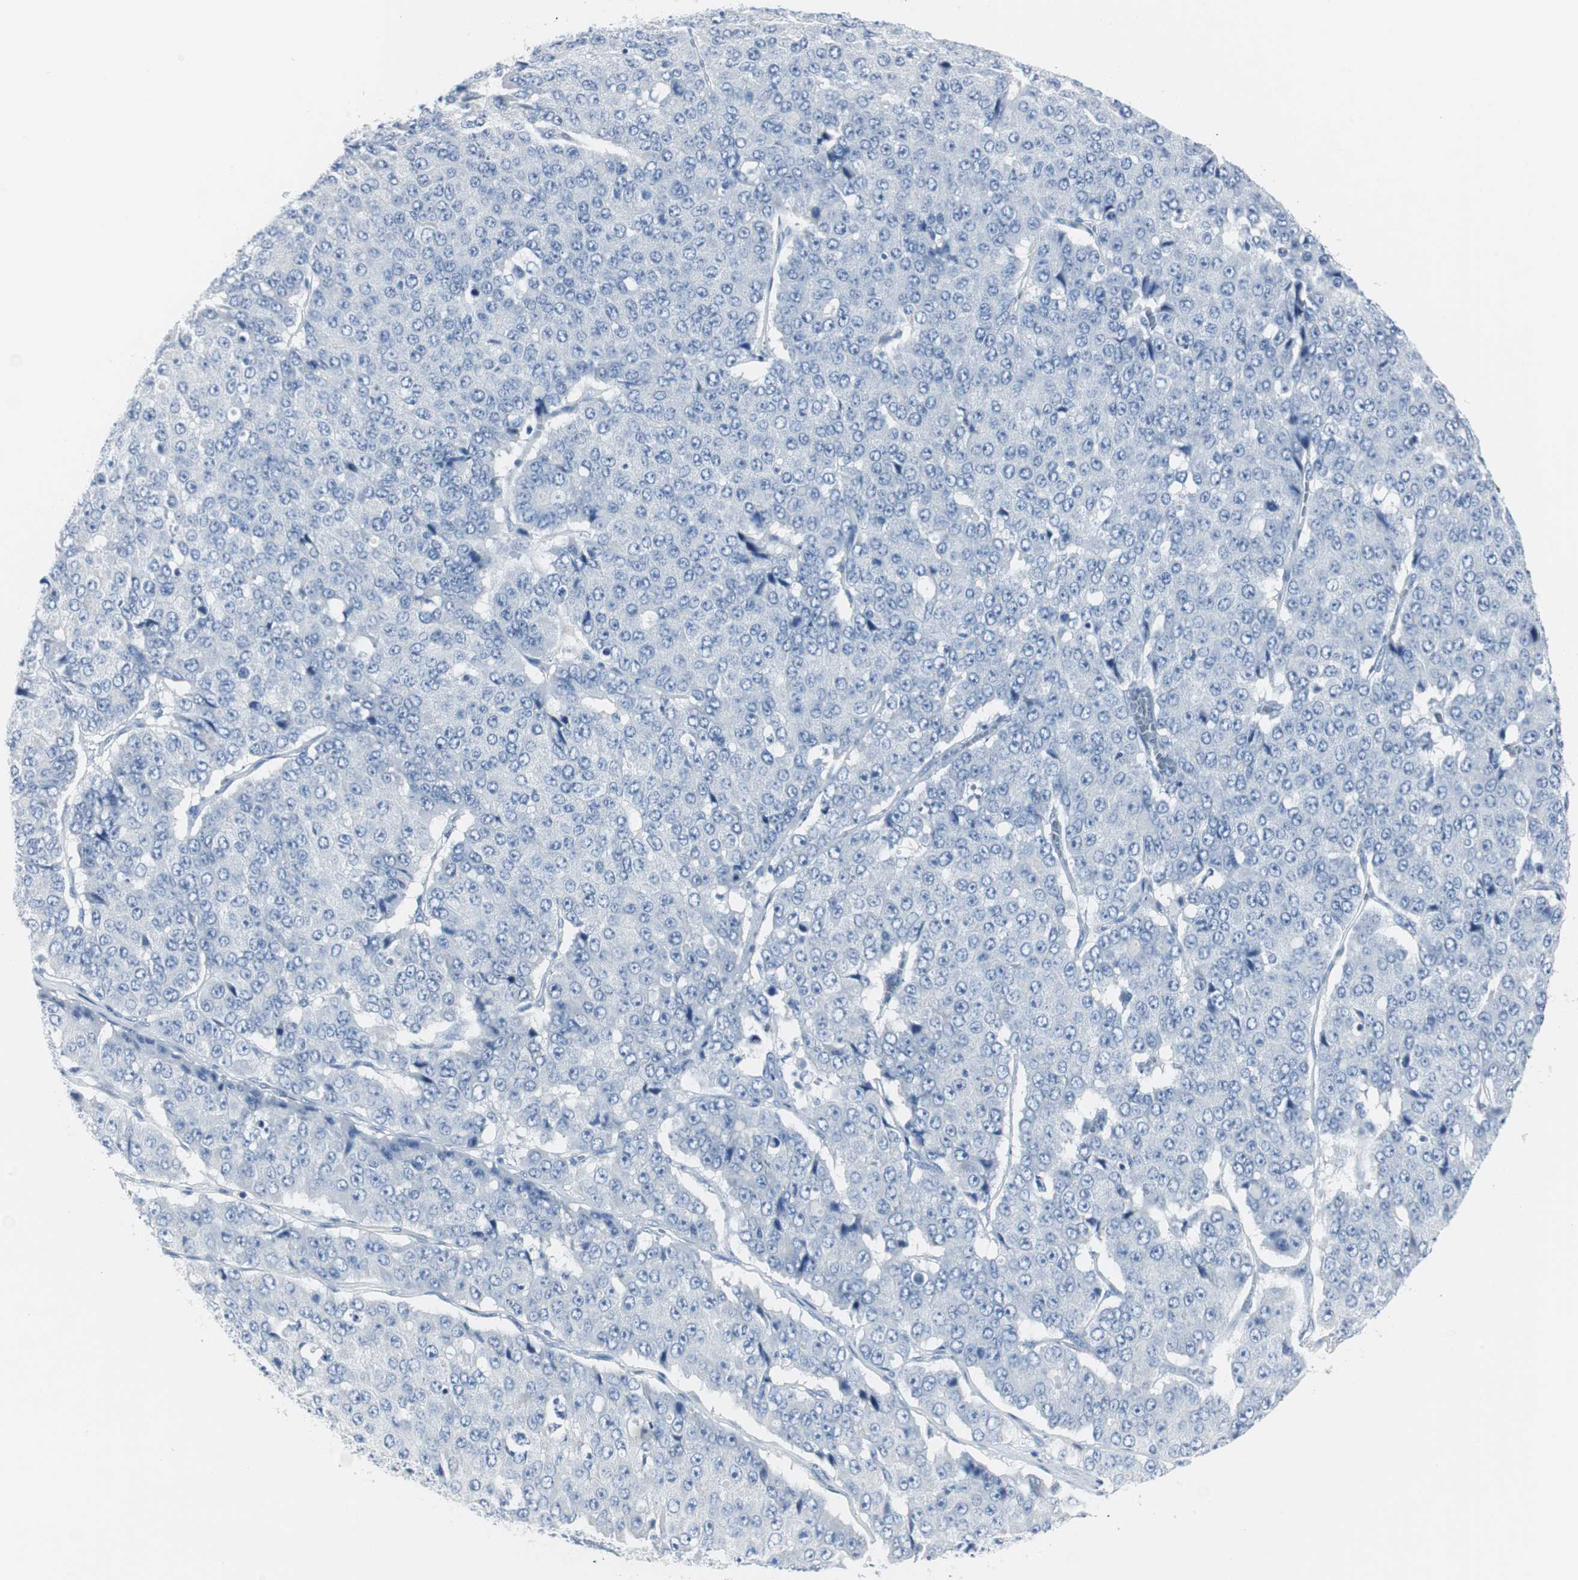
{"staining": {"intensity": "negative", "quantity": "none", "location": "none"}, "tissue": "pancreatic cancer", "cell_type": "Tumor cells", "image_type": "cancer", "snomed": [{"axis": "morphology", "description": "Adenocarcinoma, NOS"}, {"axis": "topography", "description": "Pancreas"}], "caption": "Human pancreatic cancer stained for a protein using immunohistochemistry (IHC) reveals no expression in tumor cells.", "gene": "GAP43", "patient": {"sex": "male", "age": 50}}